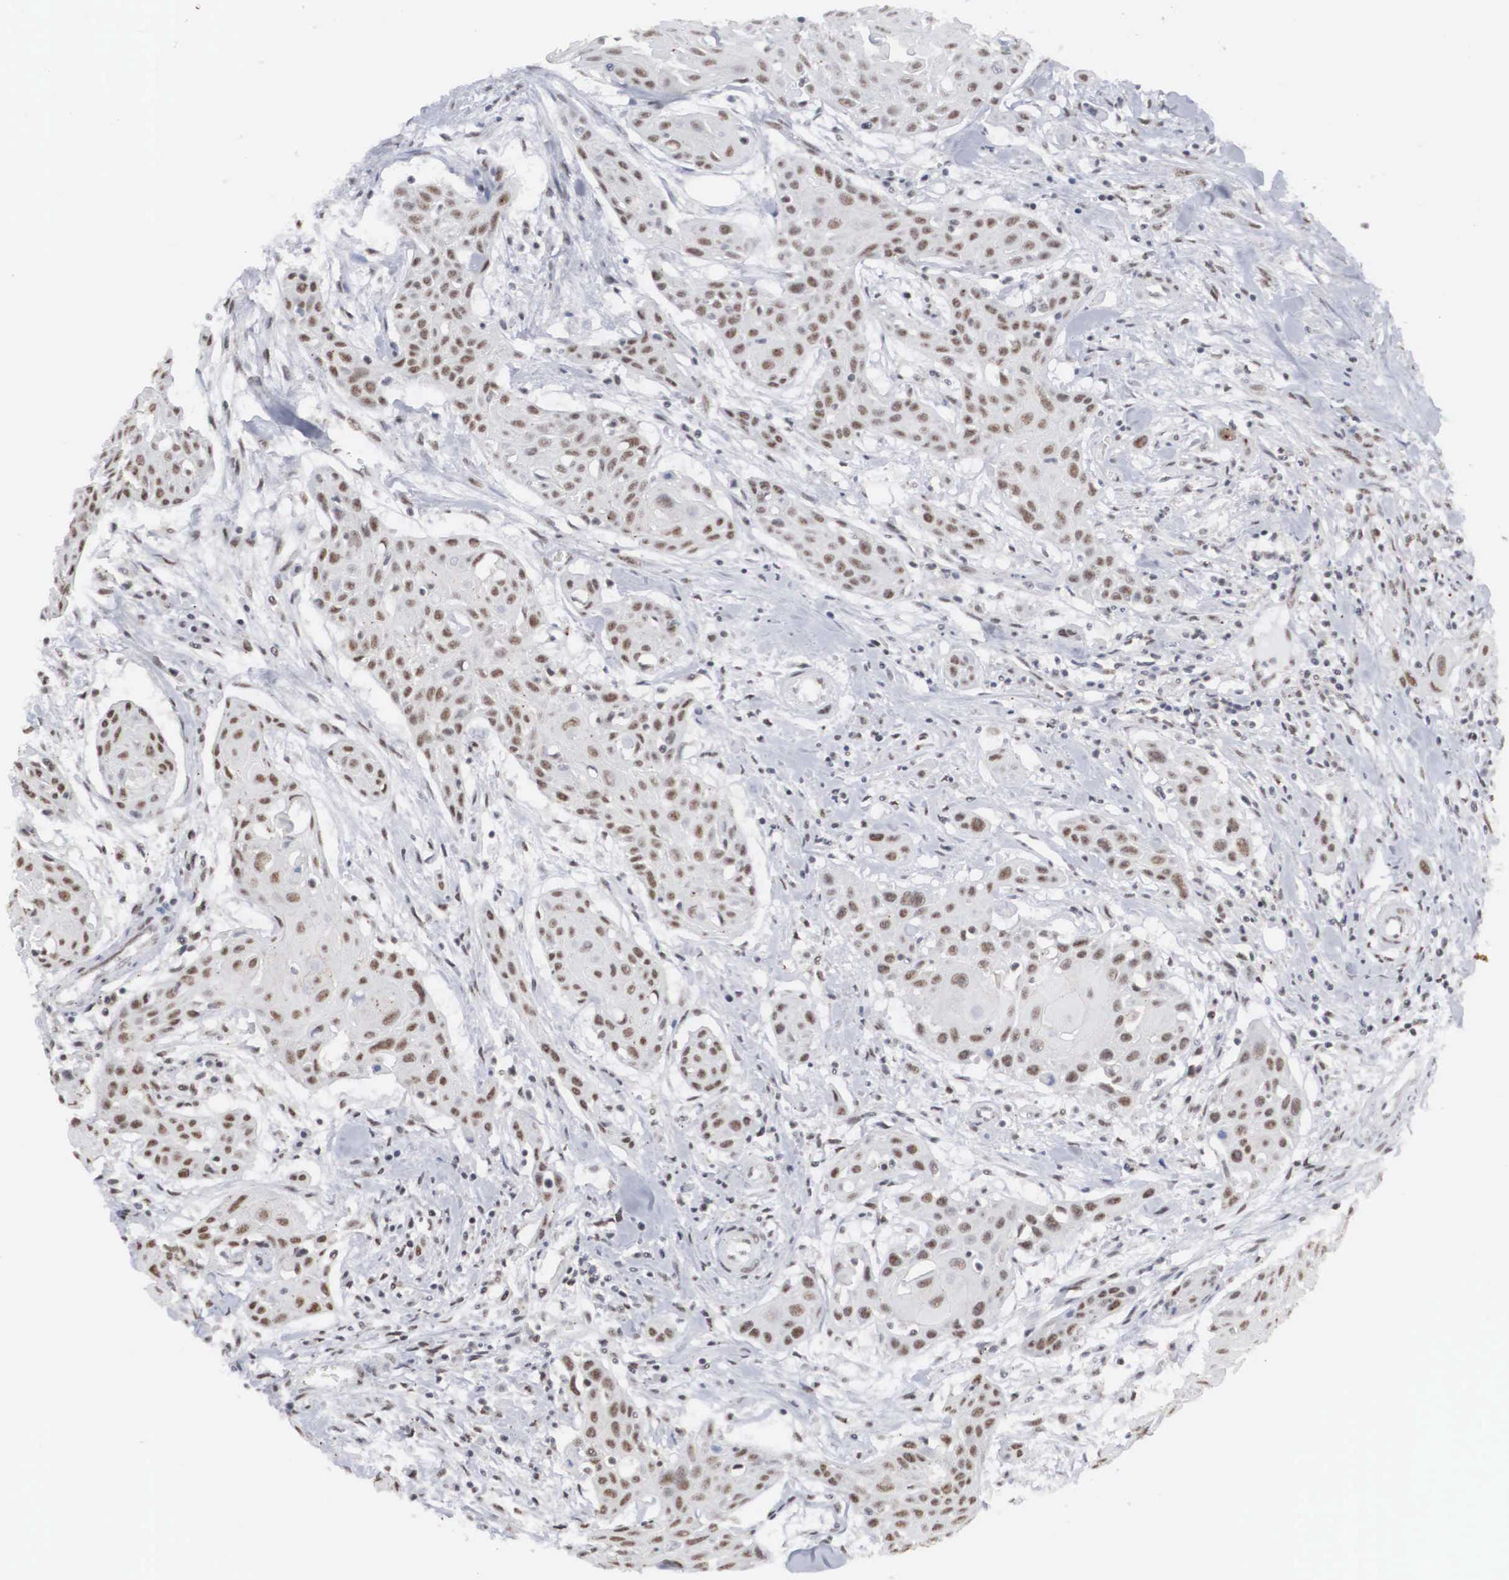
{"staining": {"intensity": "weak", "quantity": ">75%", "location": "nuclear"}, "tissue": "head and neck cancer", "cell_type": "Tumor cells", "image_type": "cancer", "snomed": [{"axis": "morphology", "description": "Squamous cell carcinoma, NOS"}, {"axis": "morphology", "description": "Squamous cell carcinoma, metastatic, NOS"}, {"axis": "topography", "description": "Lymph node"}, {"axis": "topography", "description": "Salivary gland"}, {"axis": "topography", "description": "Head-Neck"}], "caption": "High-magnification brightfield microscopy of head and neck squamous cell carcinoma stained with DAB (brown) and counterstained with hematoxylin (blue). tumor cells exhibit weak nuclear expression is appreciated in approximately>75% of cells.", "gene": "AUTS2", "patient": {"sex": "female", "age": 74}}